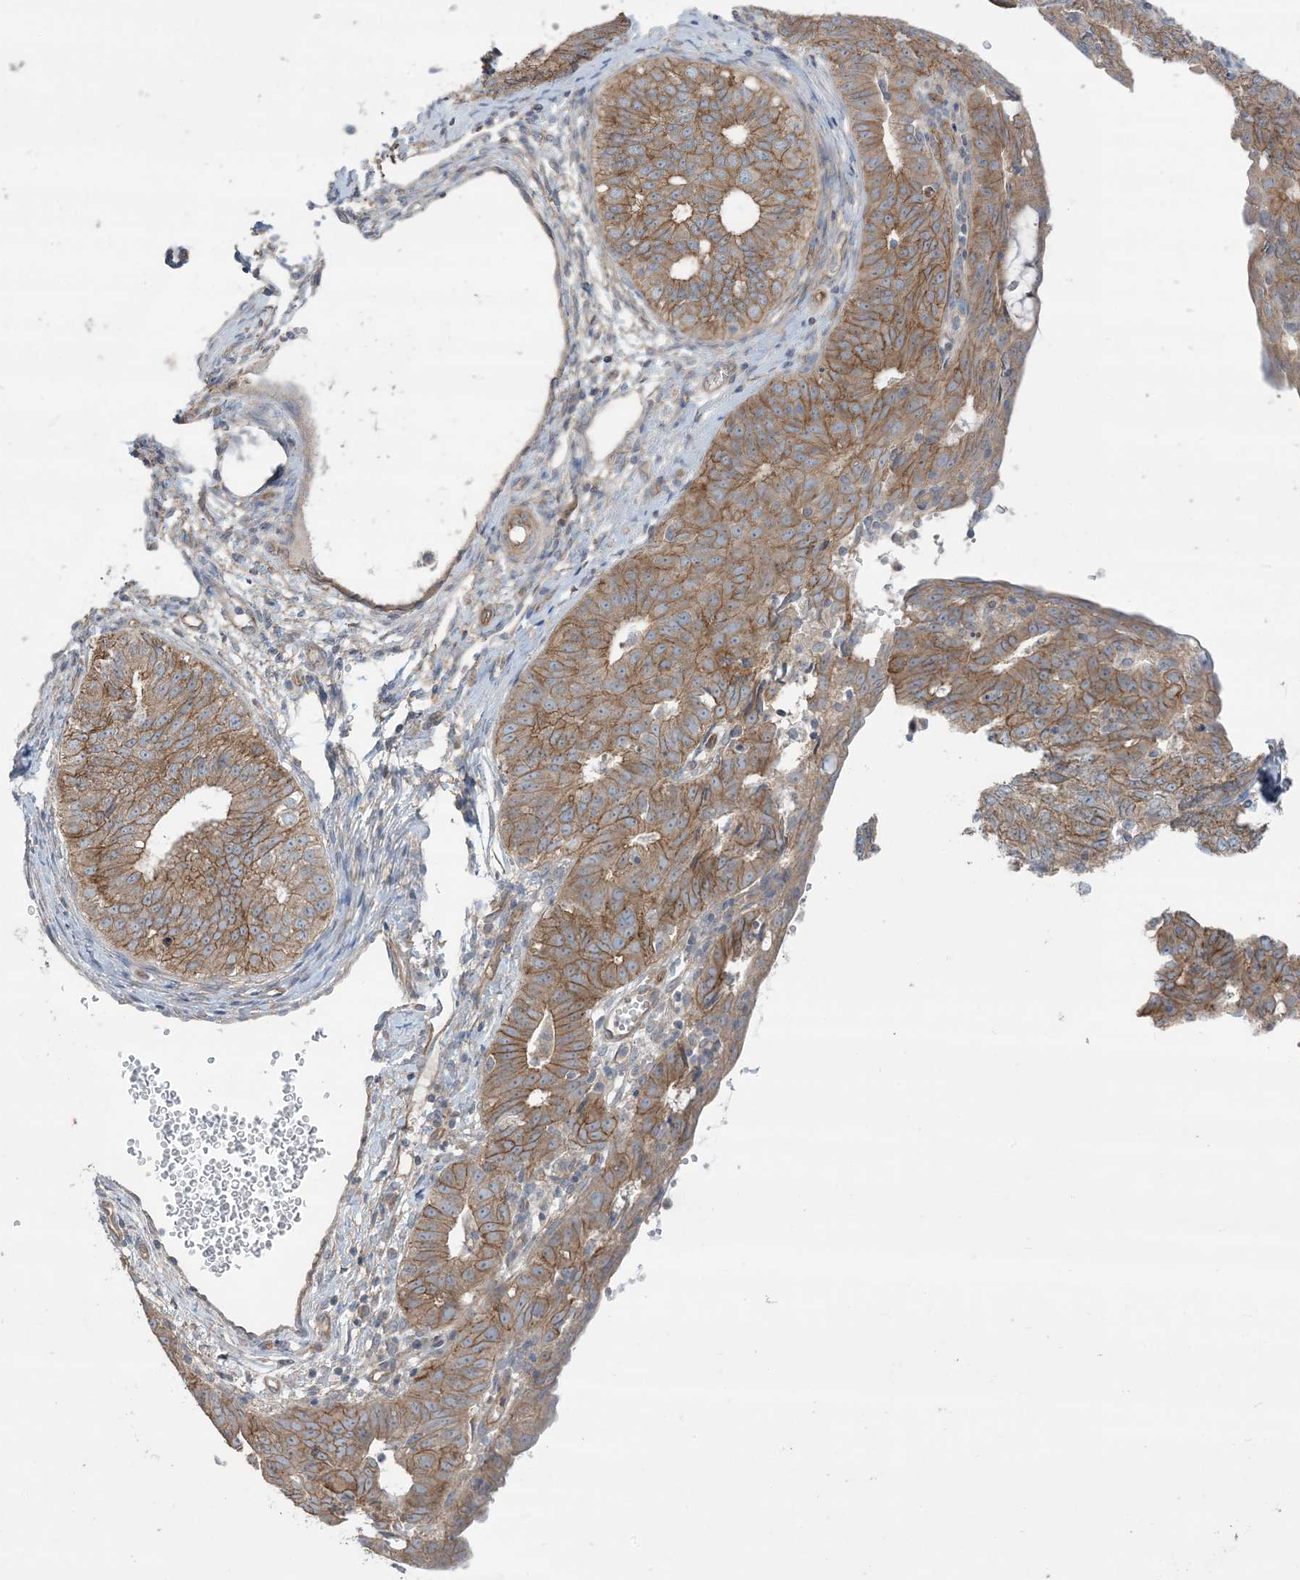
{"staining": {"intensity": "moderate", "quantity": ">75%", "location": "cytoplasmic/membranous"}, "tissue": "endometrial cancer", "cell_type": "Tumor cells", "image_type": "cancer", "snomed": [{"axis": "morphology", "description": "Adenocarcinoma, NOS"}, {"axis": "topography", "description": "Endometrium"}], "caption": "Immunohistochemistry histopathology image of human endometrial cancer stained for a protein (brown), which displays medium levels of moderate cytoplasmic/membranous expression in about >75% of tumor cells.", "gene": "CCNY", "patient": {"sex": "female", "age": 32}}